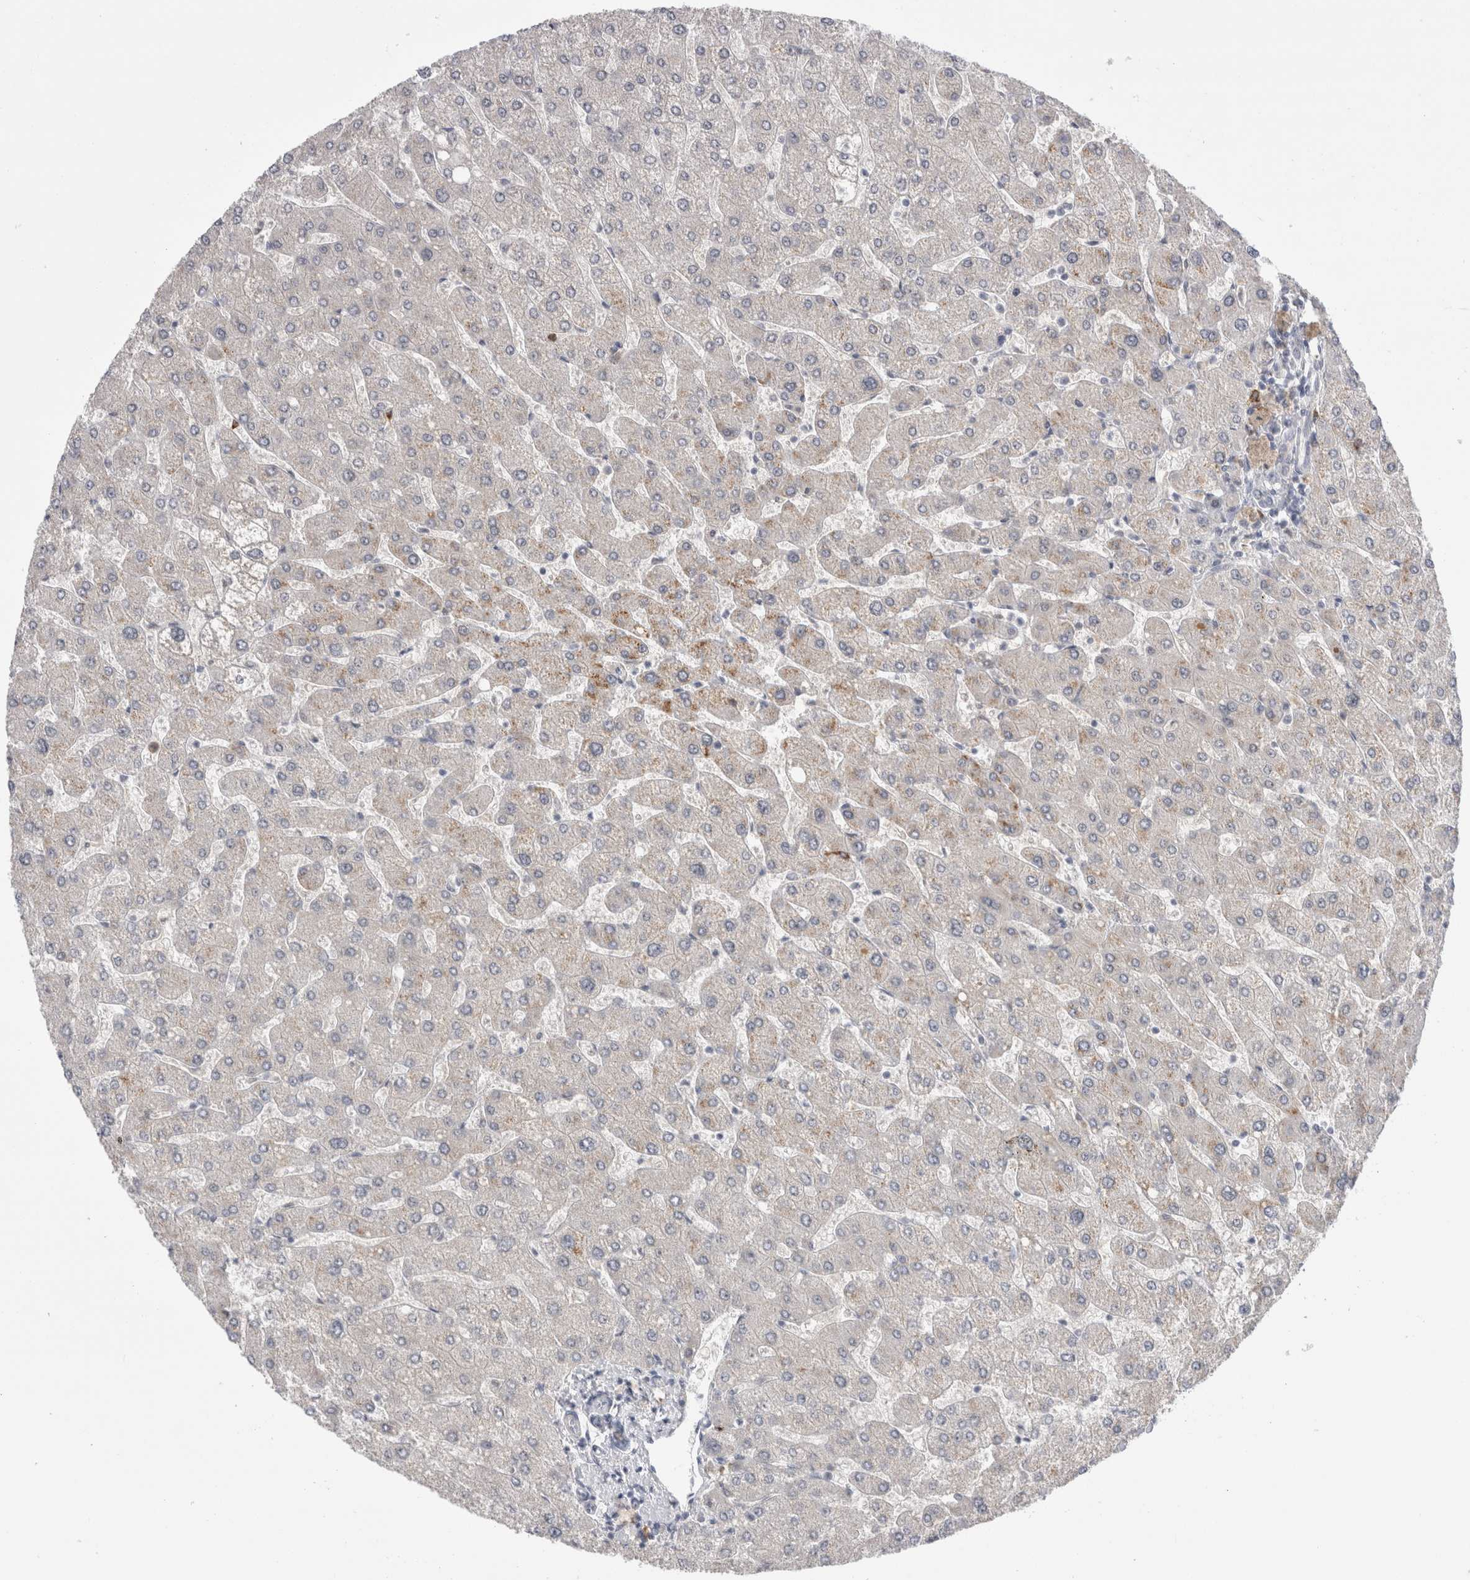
{"staining": {"intensity": "negative", "quantity": "none", "location": "none"}, "tissue": "liver", "cell_type": "Cholangiocytes", "image_type": "normal", "snomed": [{"axis": "morphology", "description": "Normal tissue, NOS"}, {"axis": "topography", "description": "Liver"}], "caption": "Immunohistochemistry histopathology image of normal human liver stained for a protein (brown), which displays no expression in cholangiocytes.", "gene": "ZNF24", "patient": {"sex": "male", "age": 55}}